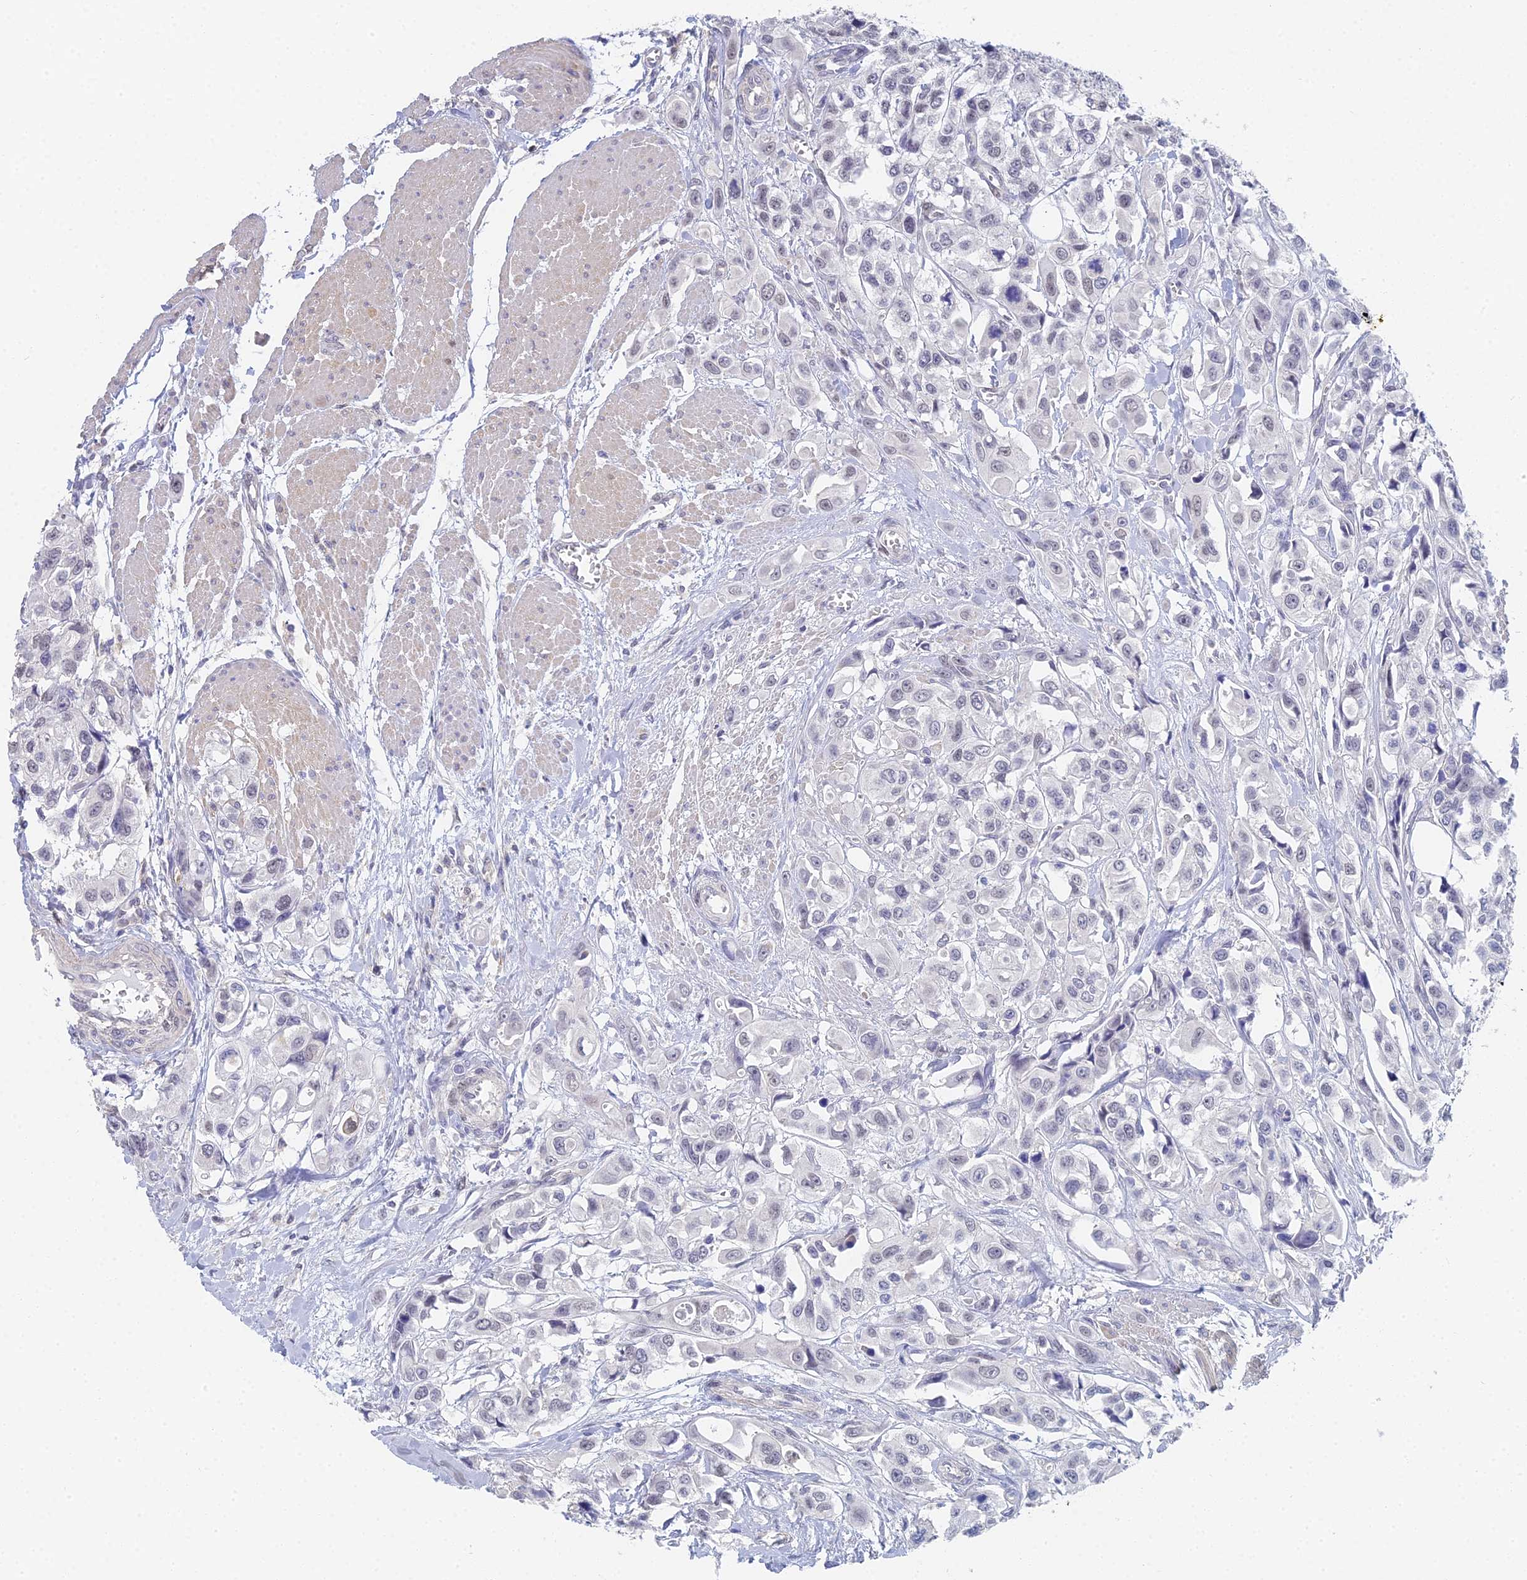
{"staining": {"intensity": "negative", "quantity": "none", "location": "none"}, "tissue": "urothelial cancer", "cell_type": "Tumor cells", "image_type": "cancer", "snomed": [{"axis": "morphology", "description": "Urothelial carcinoma, High grade"}, {"axis": "topography", "description": "Urinary bladder"}], "caption": "Immunohistochemistry (IHC) photomicrograph of neoplastic tissue: urothelial cancer stained with DAB (3,3'-diaminobenzidine) displays no significant protein expression in tumor cells.", "gene": "MCM2", "patient": {"sex": "male", "age": 67}}